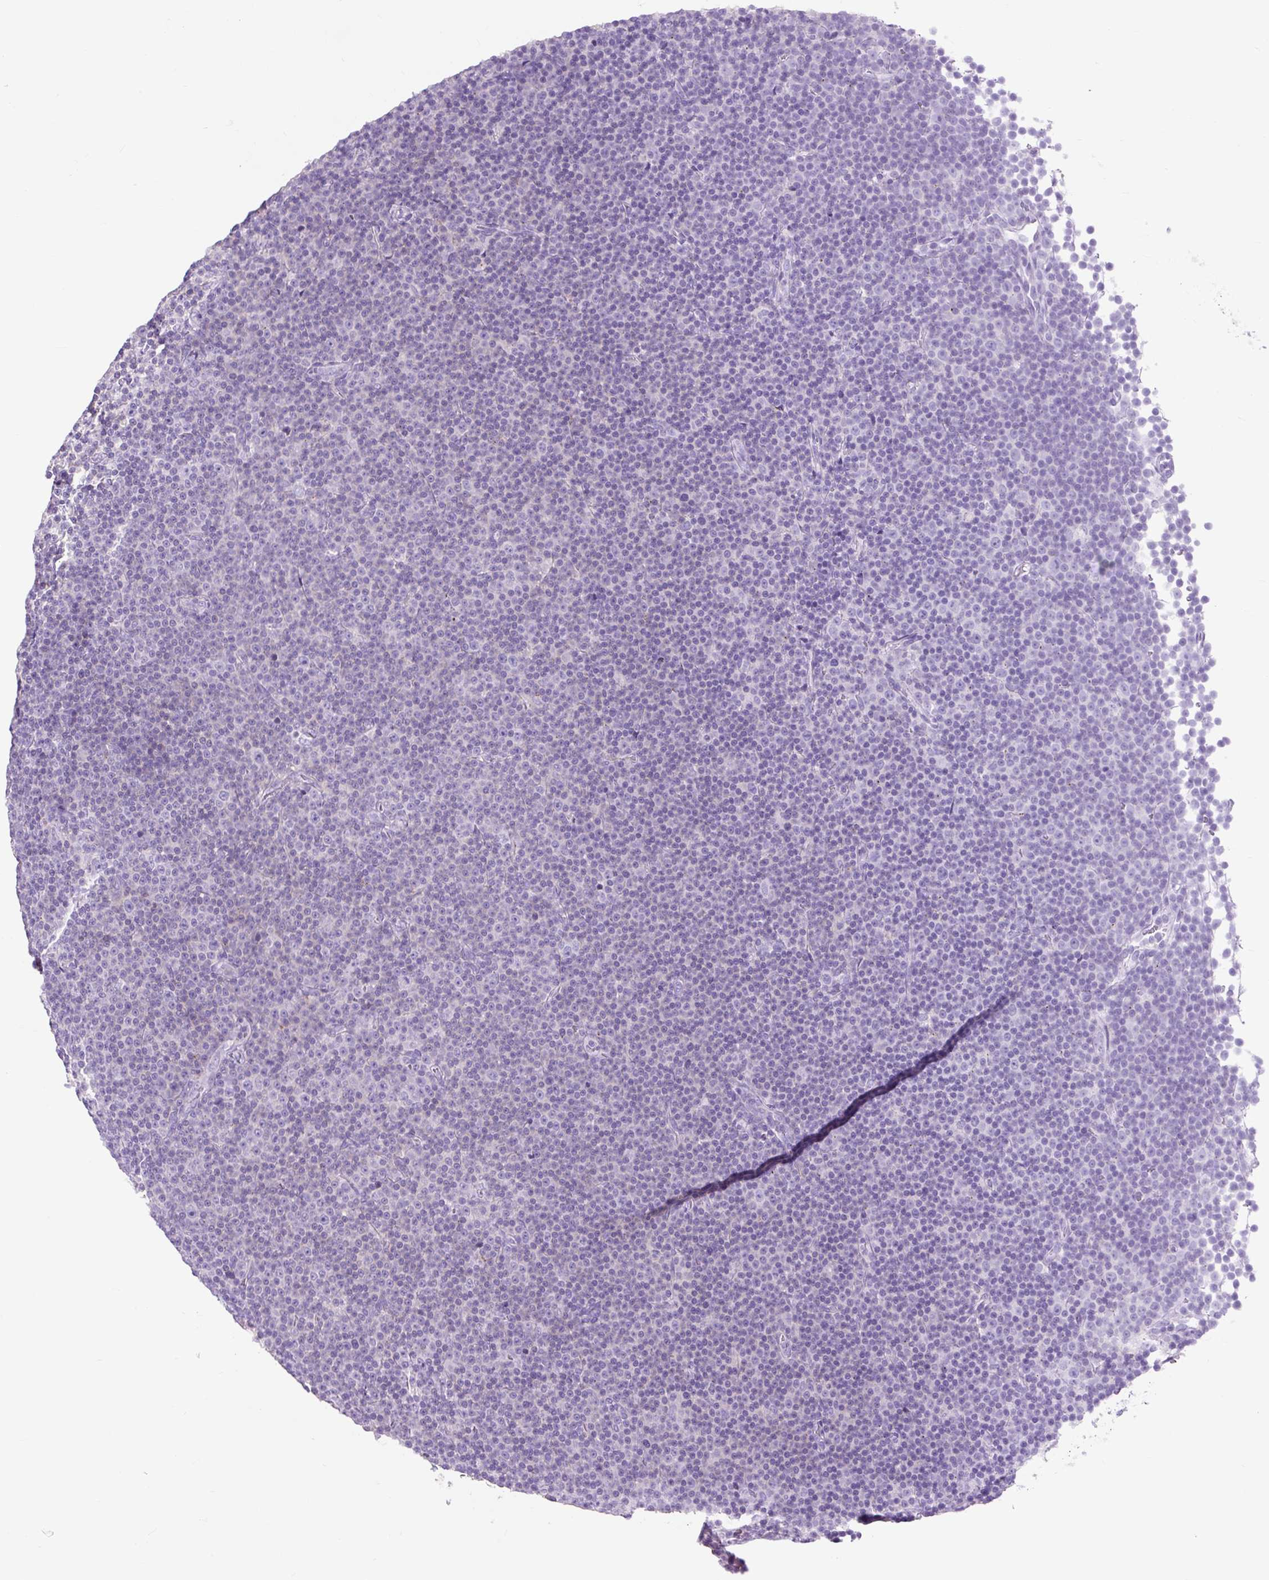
{"staining": {"intensity": "negative", "quantity": "none", "location": "none"}, "tissue": "lymphoma", "cell_type": "Tumor cells", "image_type": "cancer", "snomed": [{"axis": "morphology", "description": "Malignant lymphoma, non-Hodgkin's type, Low grade"}, {"axis": "topography", "description": "Lymph node"}], "caption": "The immunohistochemistry histopathology image has no significant expression in tumor cells of low-grade malignant lymphoma, non-Hodgkin's type tissue.", "gene": "OR10A7", "patient": {"sex": "female", "age": 67}}